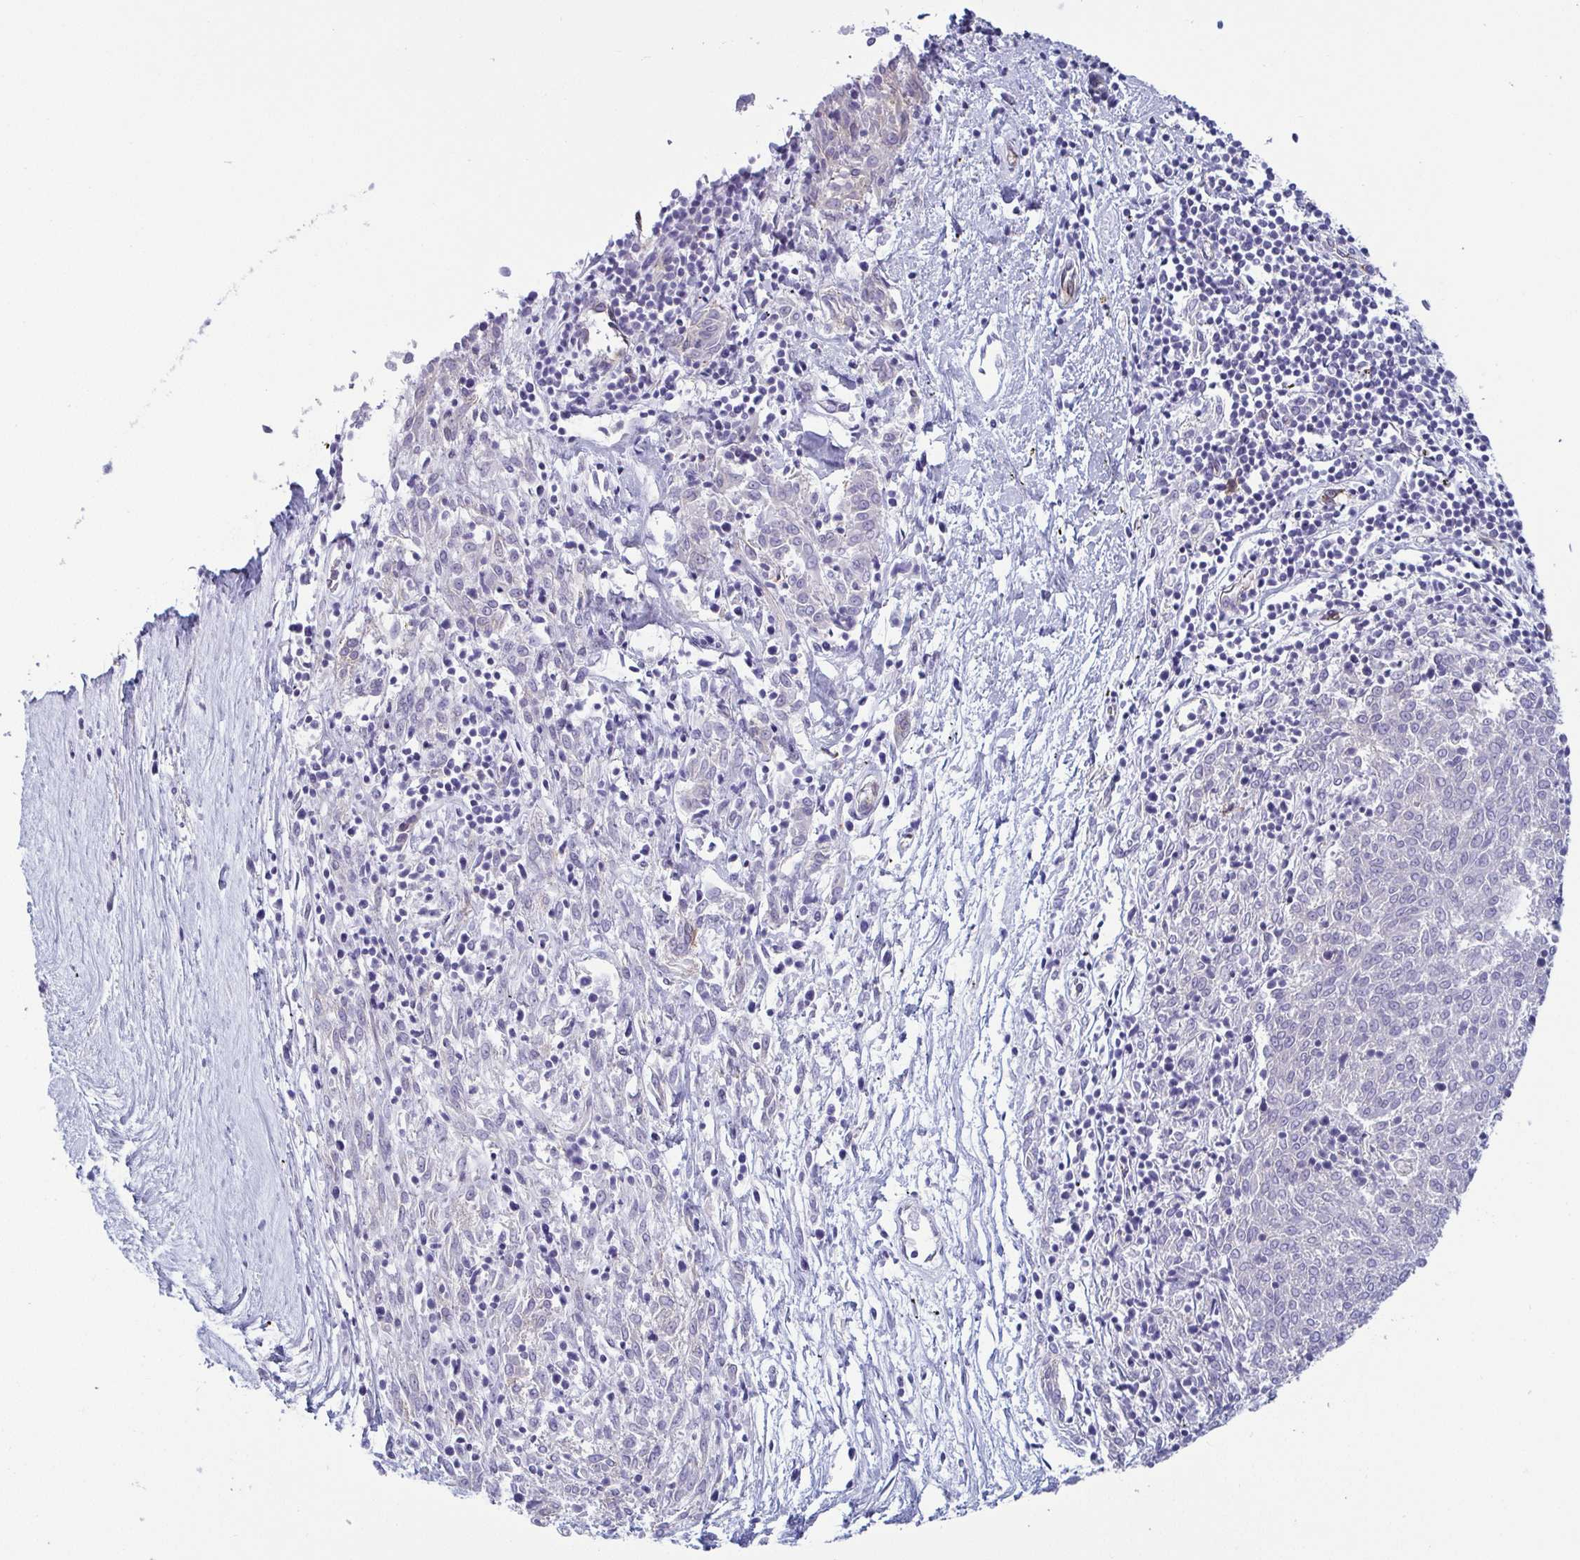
{"staining": {"intensity": "negative", "quantity": "none", "location": "none"}, "tissue": "melanoma", "cell_type": "Tumor cells", "image_type": "cancer", "snomed": [{"axis": "morphology", "description": "Malignant melanoma, NOS"}, {"axis": "topography", "description": "Skin"}], "caption": "This micrograph is of melanoma stained with immunohistochemistry (IHC) to label a protein in brown with the nuclei are counter-stained blue. There is no expression in tumor cells.", "gene": "LIMA1", "patient": {"sex": "female", "age": 72}}